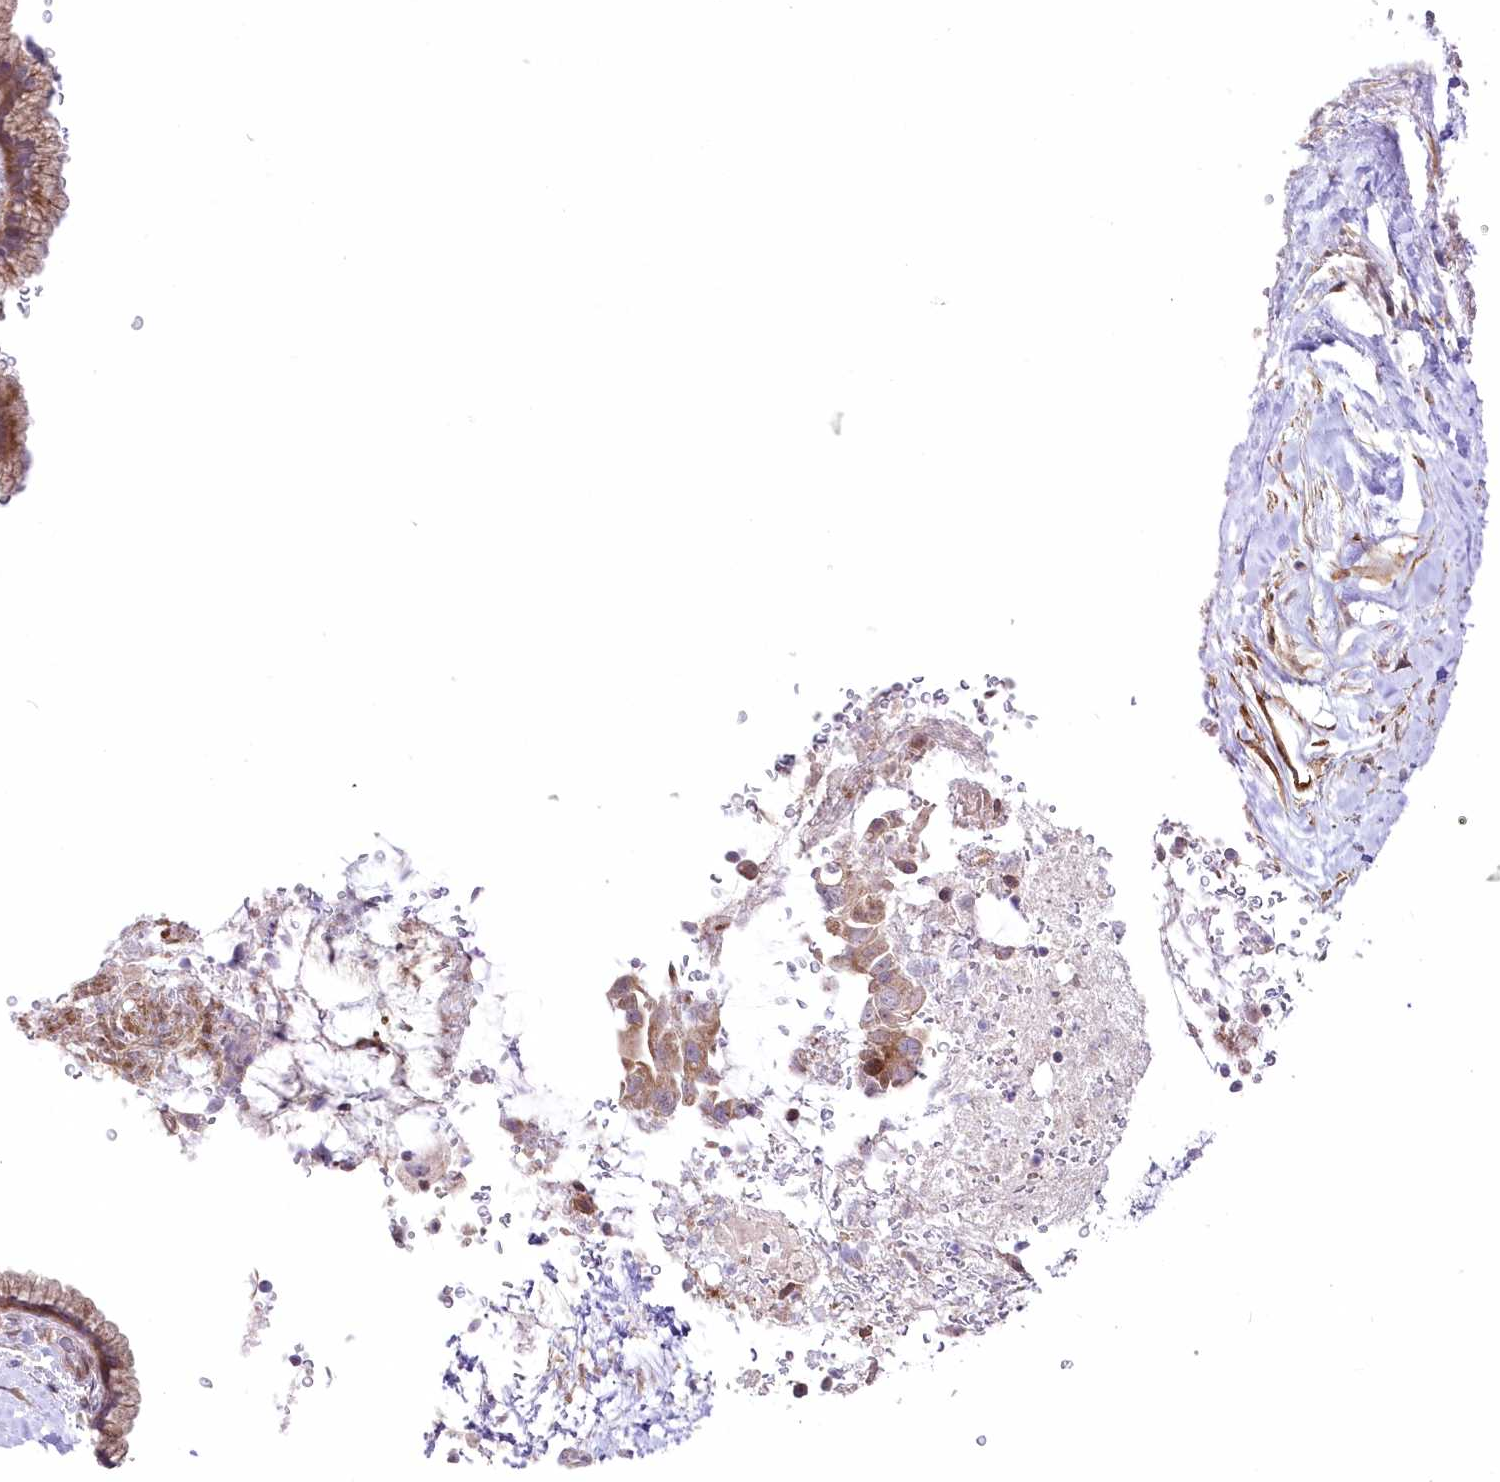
{"staining": {"intensity": "moderate", "quantity": ">75%", "location": "cytoplasmic/membranous"}, "tissue": "pancreatic cancer", "cell_type": "Tumor cells", "image_type": "cancer", "snomed": [{"axis": "morphology", "description": "Adenocarcinoma, NOS"}, {"axis": "topography", "description": "Pancreas"}], "caption": "This is an image of immunohistochemistry staining of pancreatic adenocarcinoma, which shows moderate expression in the cytoplasmic/membranous of tumor cells.", "gene": "FAM241B", "patient": {"sex": "male", "age": 75}}